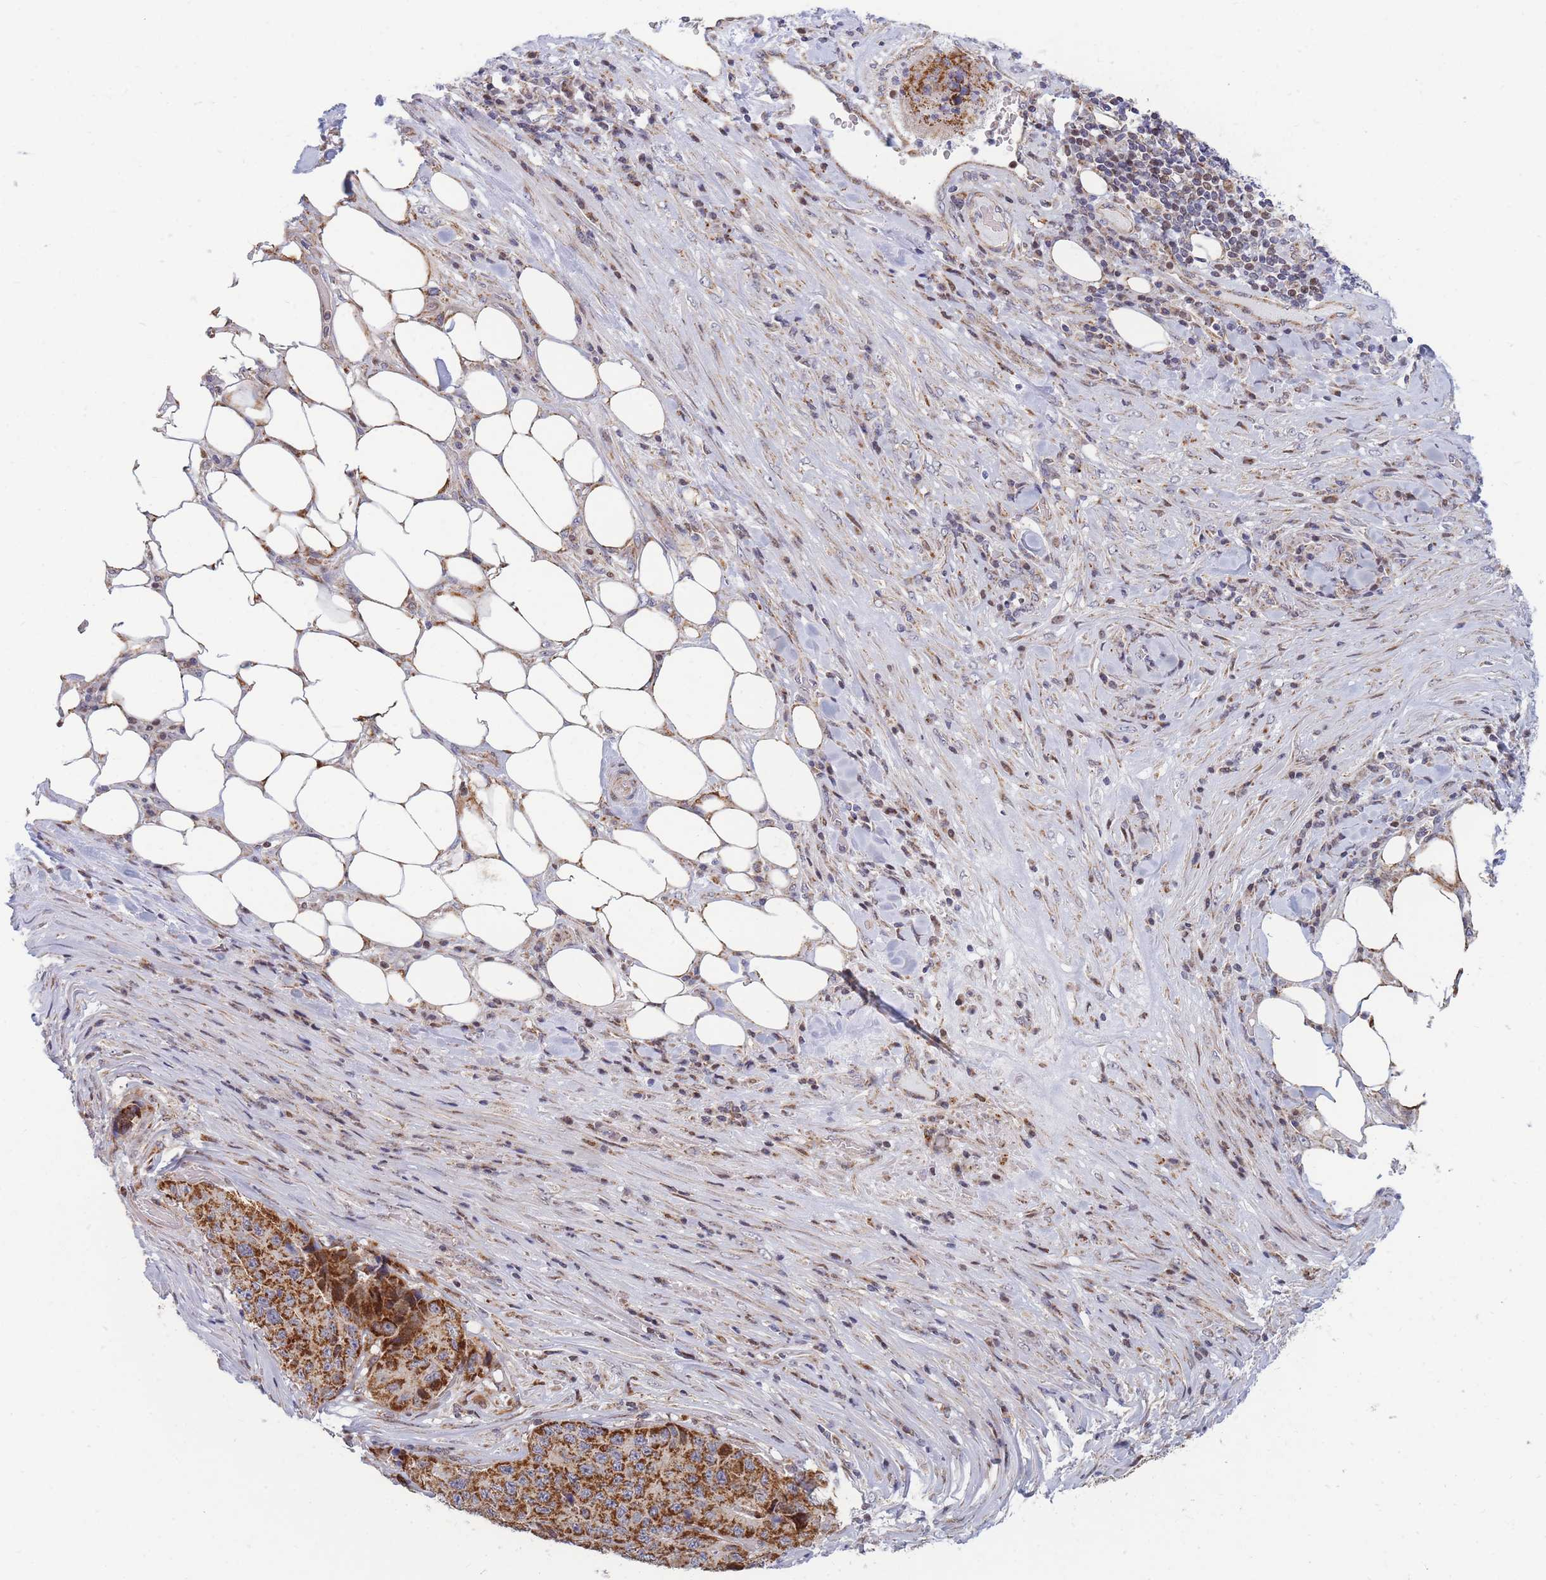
{"staining": {"intensity": "strong", "quantity": ">75%", "location": "cytoplasmic/membranous"}, "tissue": "stomach cancer", "cell_type": "Tumor cells", "image_type": "cancer", "snomed": [{"axis": "morphology", "description": "Adenocarcinoma, NOS"}, {"axis": "topography", "description": "Stomach"}], "caption": "An IHC micrograph of tumor tissue is shown. Protein staining in brown shows strong cytoplasmic/membranous positivity in stomach cancer within tumor cells. (DAB IHC, brown staining for protein, blue staining for nuclei).", "gene": "MOB4", "patient": {"sex": "male", "age": 71}}